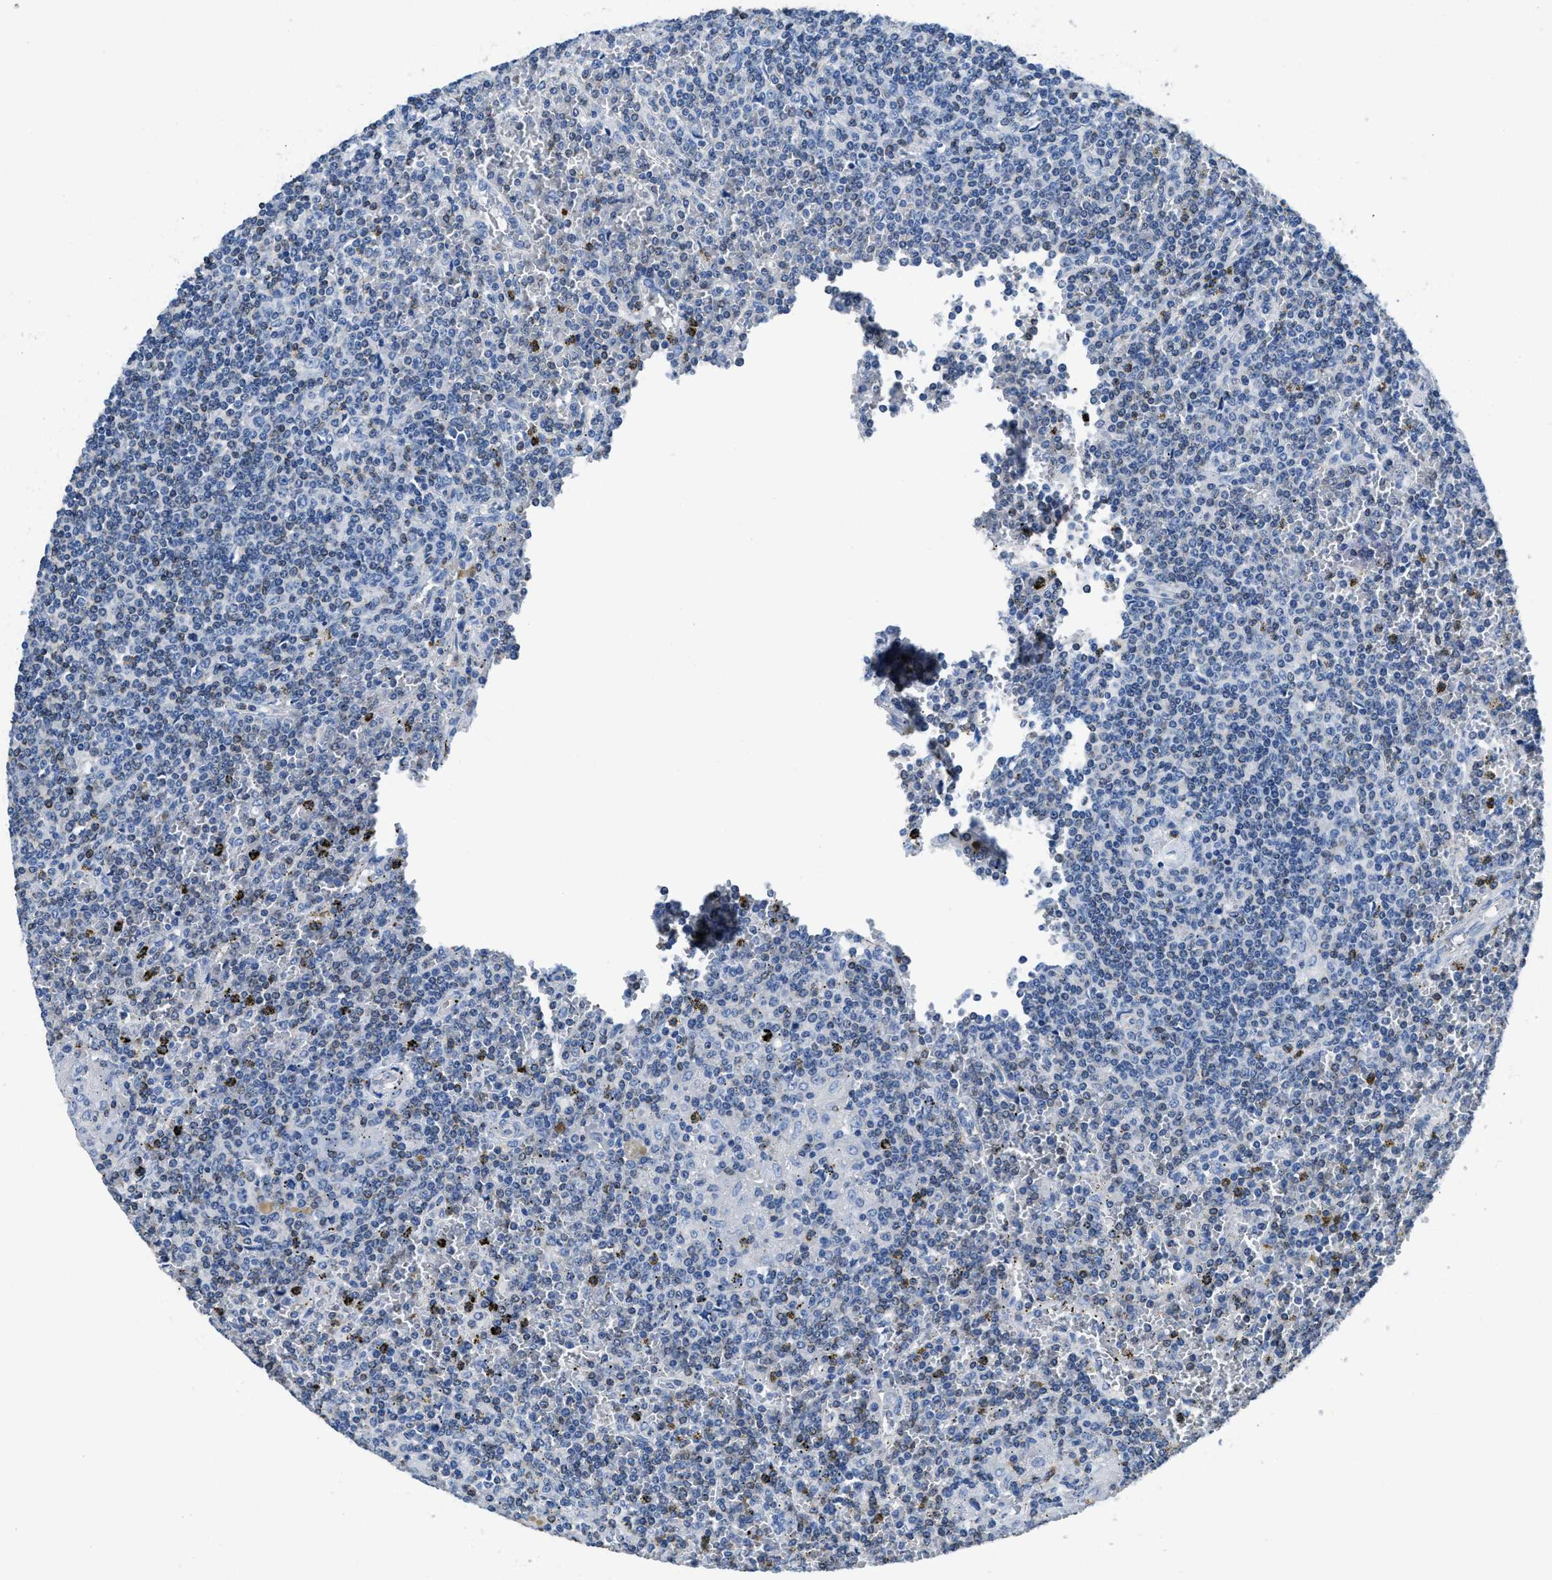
{"staining": {"intensity": "negative", "quantity": "none", "location": "none"}, "tissue": "lymphoma", "cell_type": "Tumor cells", "image_type": "cancer", "snomed": [{"axis": "morphology", "description": "Malignant lymphoma, non-Hodgkin's type, Low grade"}, {"axis": "topography", "description": "Spleen"}], "caption": "This is an immunohistochemistry micrograph of human lymphoma. There is no positivity in tumor cells.", "gene": "ITGA3", "patient": {"sex": "female", "age": 19}}